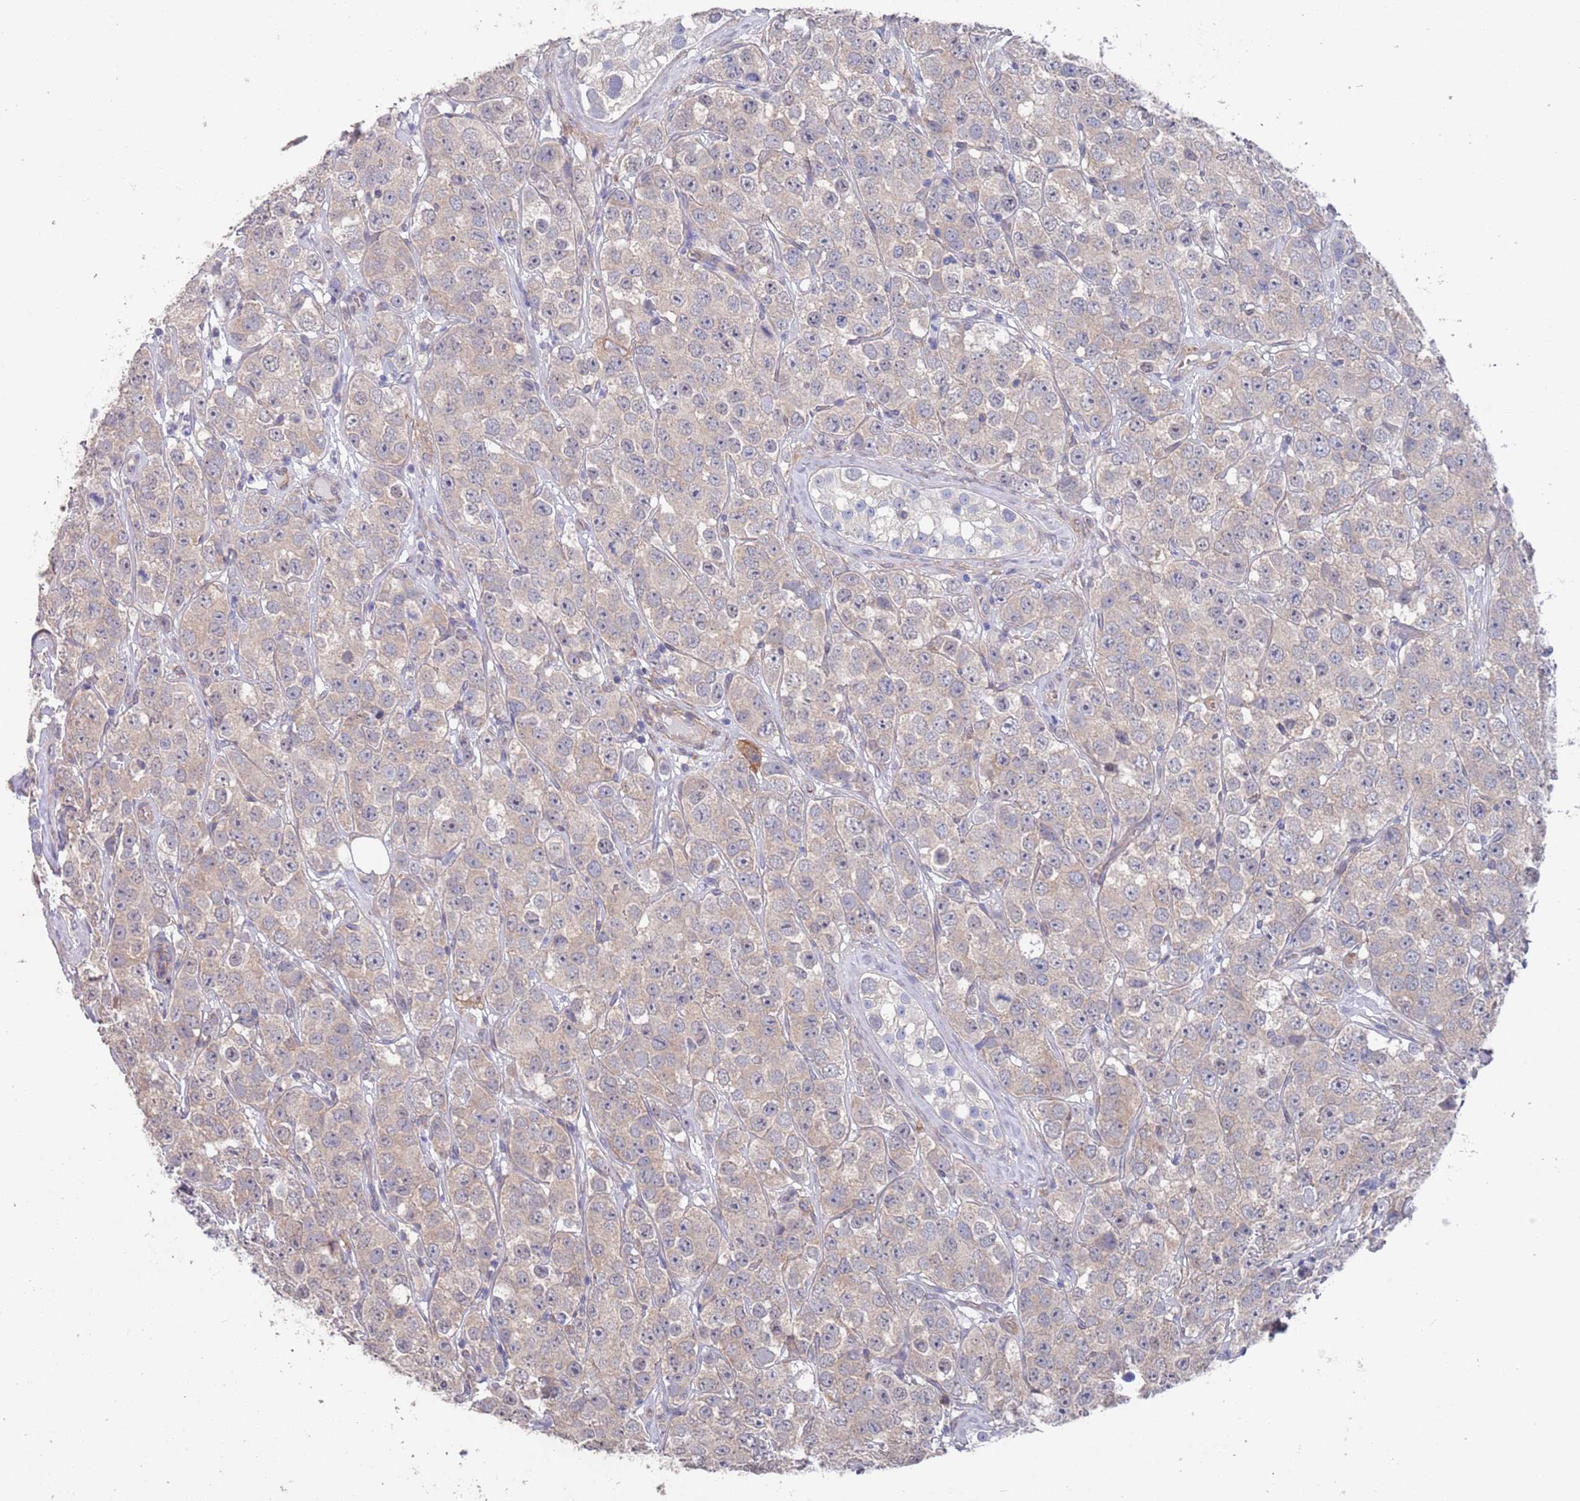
{"staining": {"intensity": "weak", "quantity": "<25%", "location": "cytoplasmic/membranous"}, "tissue": "testis cancer", "cell_type": "Tumor cells", "image_type": "cancer", "snomed": [{"axis": "morphology", "description": "Seminoma, NOS"}, {"axis": "topography", "description": "Testis"}], "caption": "Protein analysis of testis seminoma demonstrates no significant staining in tumor cells.", "gene": "ANK2", "patient": {"sex": "male", "age": 28}}